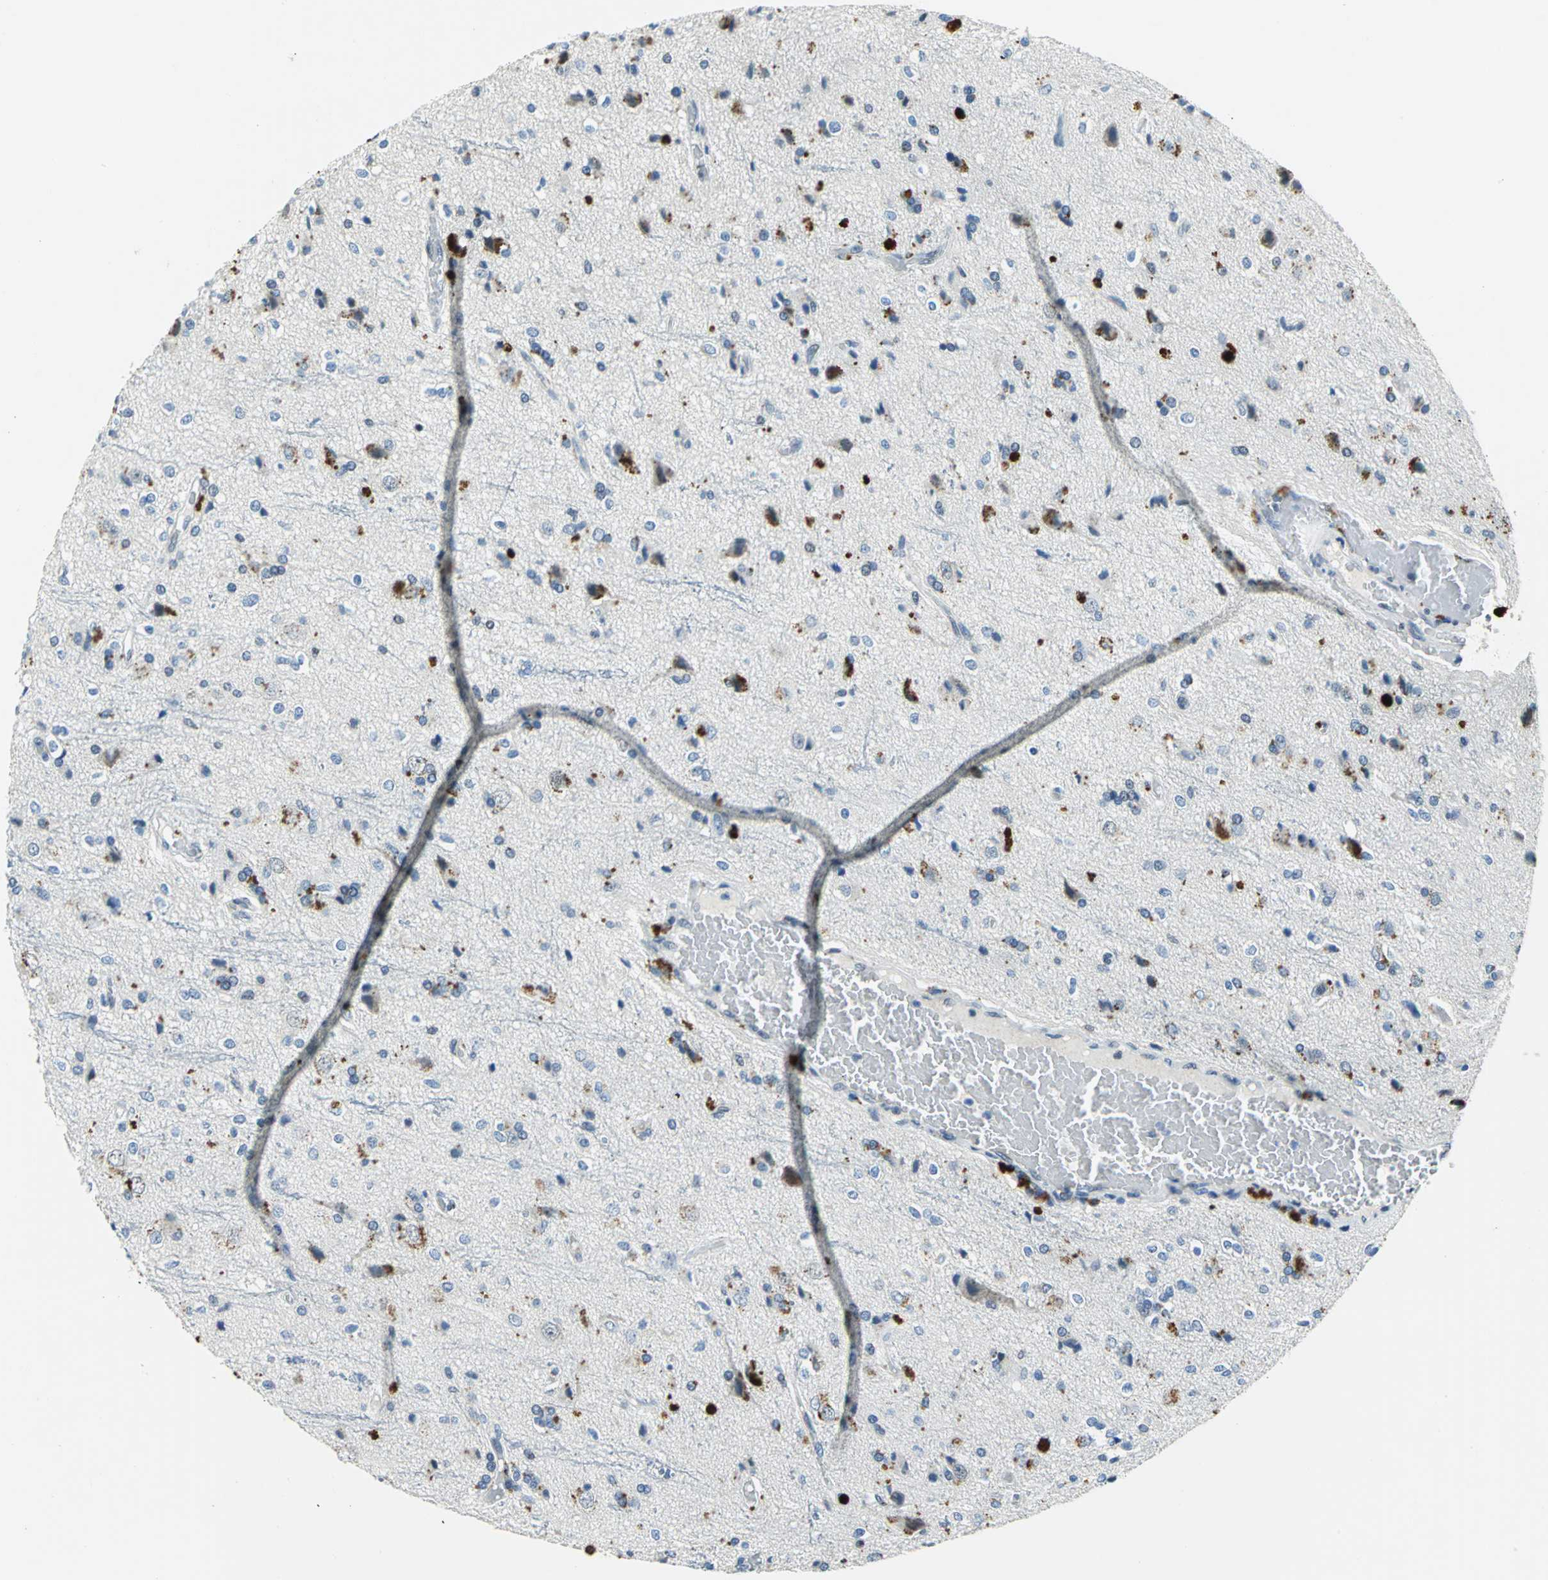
{"staining": {"intensity": "strong", "quantity": "25%-75%", "location": "cytoplasmic/membranous"}, "tissue": "glioma", "cell_type": "Tumor cells", "image_type": "cancer", "snomed": [{"axis": "morphology", "description": "Glioma, malignant, High grade"}, {"axis": "topography", "description": "Brain"}], "caption": "A photomicrograph of malignant high-grade glioma stained for a protein reveals strong cytoplasmic/membranous brown staining in tumor cells. (DAB (3,3'-diaminobenzidine) IHC with brightfield microscopy, high magnification).", "gene": "RAD17", "patient": {"sex": "male", "age": 47}}